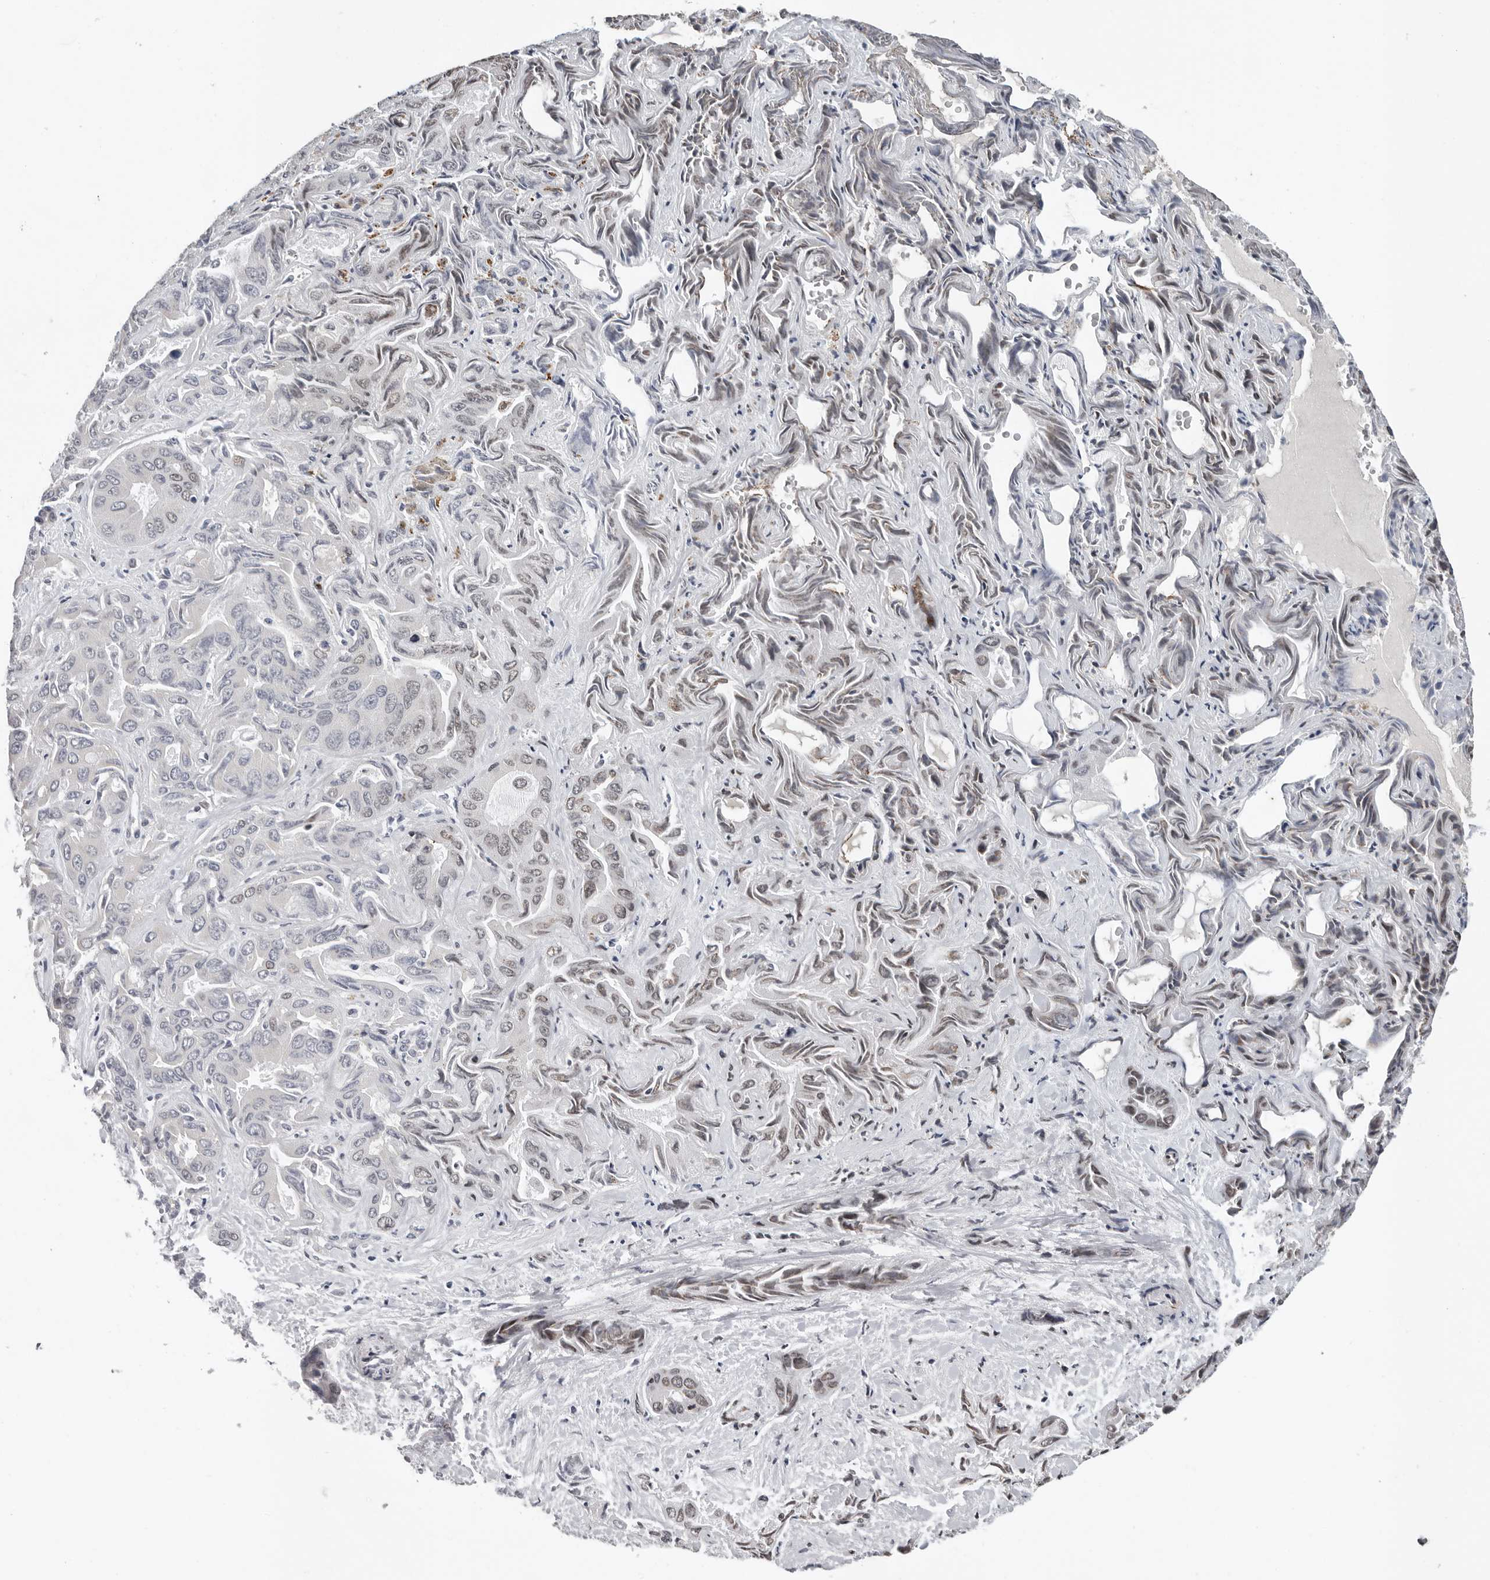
{"staining": {"intensity": "weak", "quantity": "<25%", "location": "nuclear"}, "tissue": "liver cancer", "cell_type": "Tumor cells", "image_type": "cancer", "snomed": [{"axis": "morphology", "description": "Cholangiocarcinoma"}, {"axis": "topography", "description": "Liver"}], "caption": "Immunohistochemistry (IHC) histopathology image of neoplastic tissue: liver cancer stained with DAB (3,3'-diaminobenzidine) displays no significant protein positivity in tumor cells.", "gene": "RALGPS2", "patient": {"sex": "female", "age": 52}}